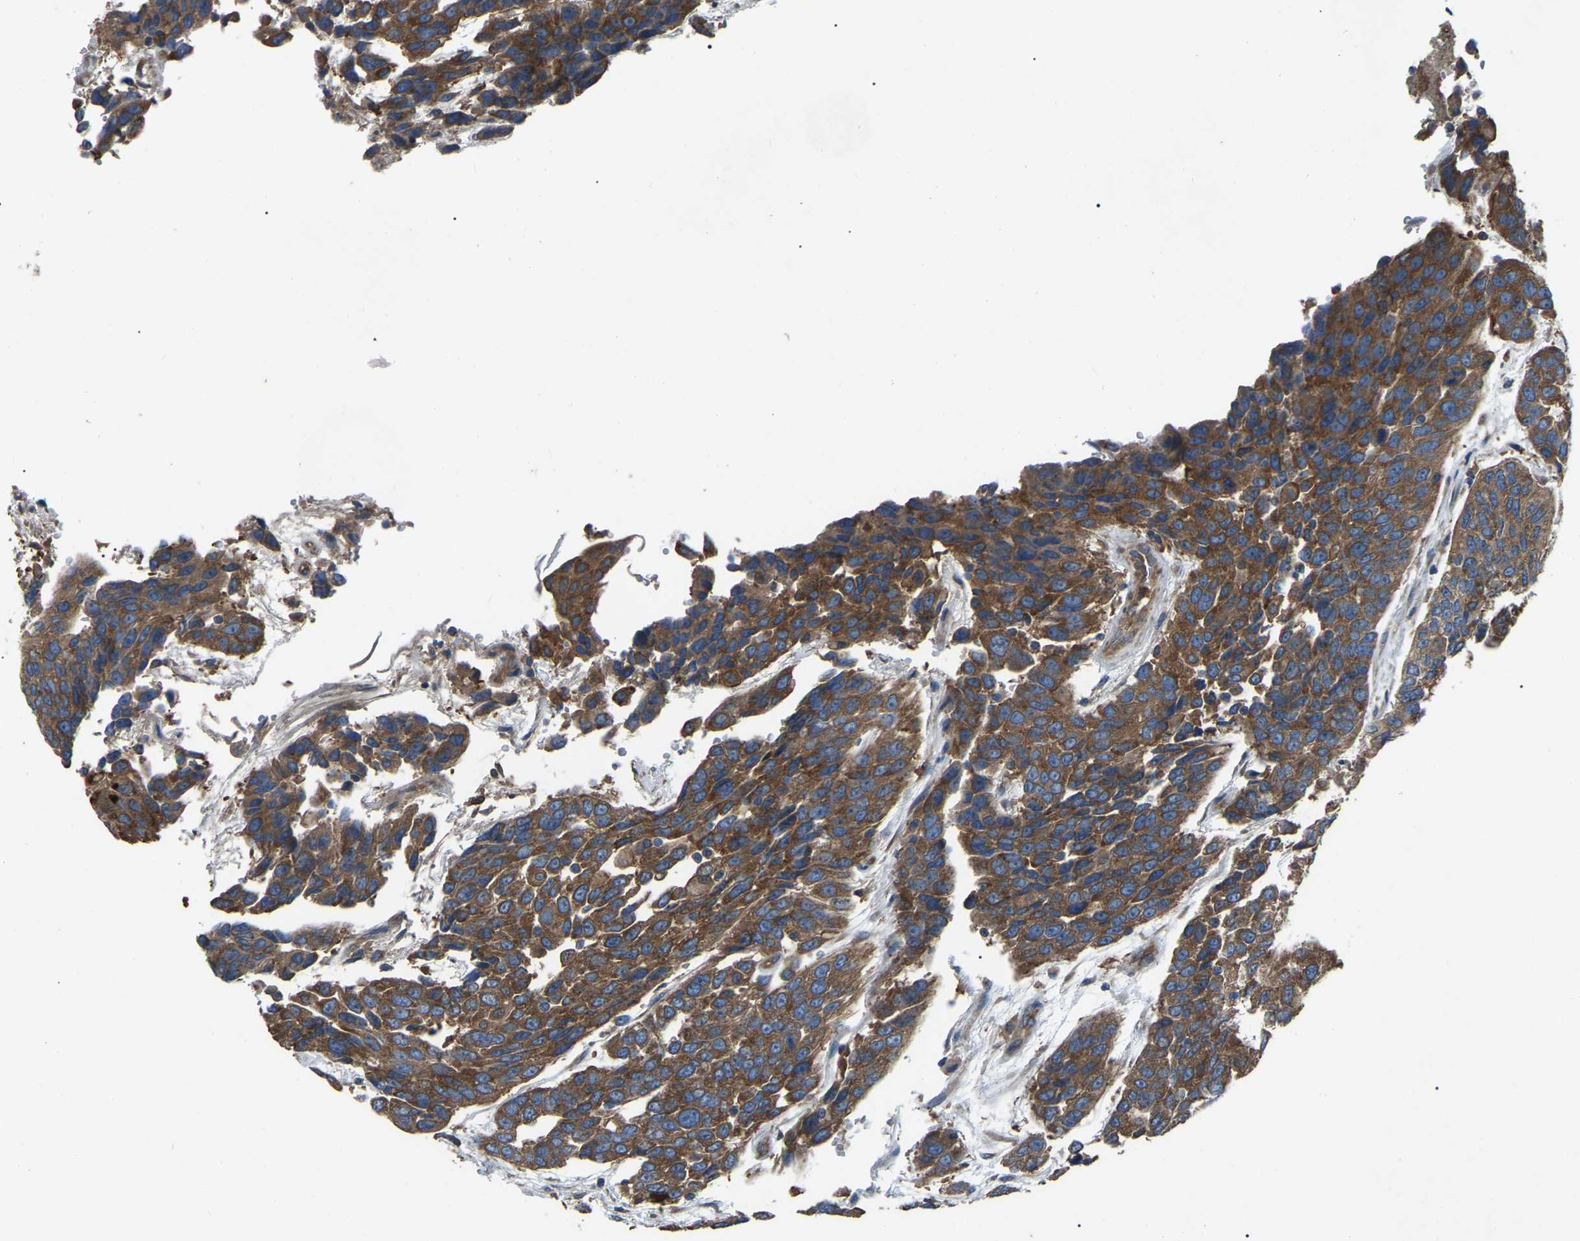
{"staining": {"intensity": "strong", "quantity": ">75%", "location": "cytoplasmic/membranous"}, "tissue": "urothelial cancer", "cell_type": "Tumor cells", "image_type": "cancer", "snomed": [{"axis": "morphology", "description": "Urothelial carcinoma, High grade"}, {"axis": "topography", "description": "Urinary bladder"}], "caption": "Protein expression analysis of urothelial carcinoma (high-grade) displays strong cytoplasmic/membranous expression in approximately >75% of tumor cells. (Stains: DAB (3,3'-diaminobenzidine) in brown, nuclei in blue, Microscopy: brightfield microscopy at high magnification).", "gene": "AIMP1", "patient": {"sex": "female", "age": 80}}